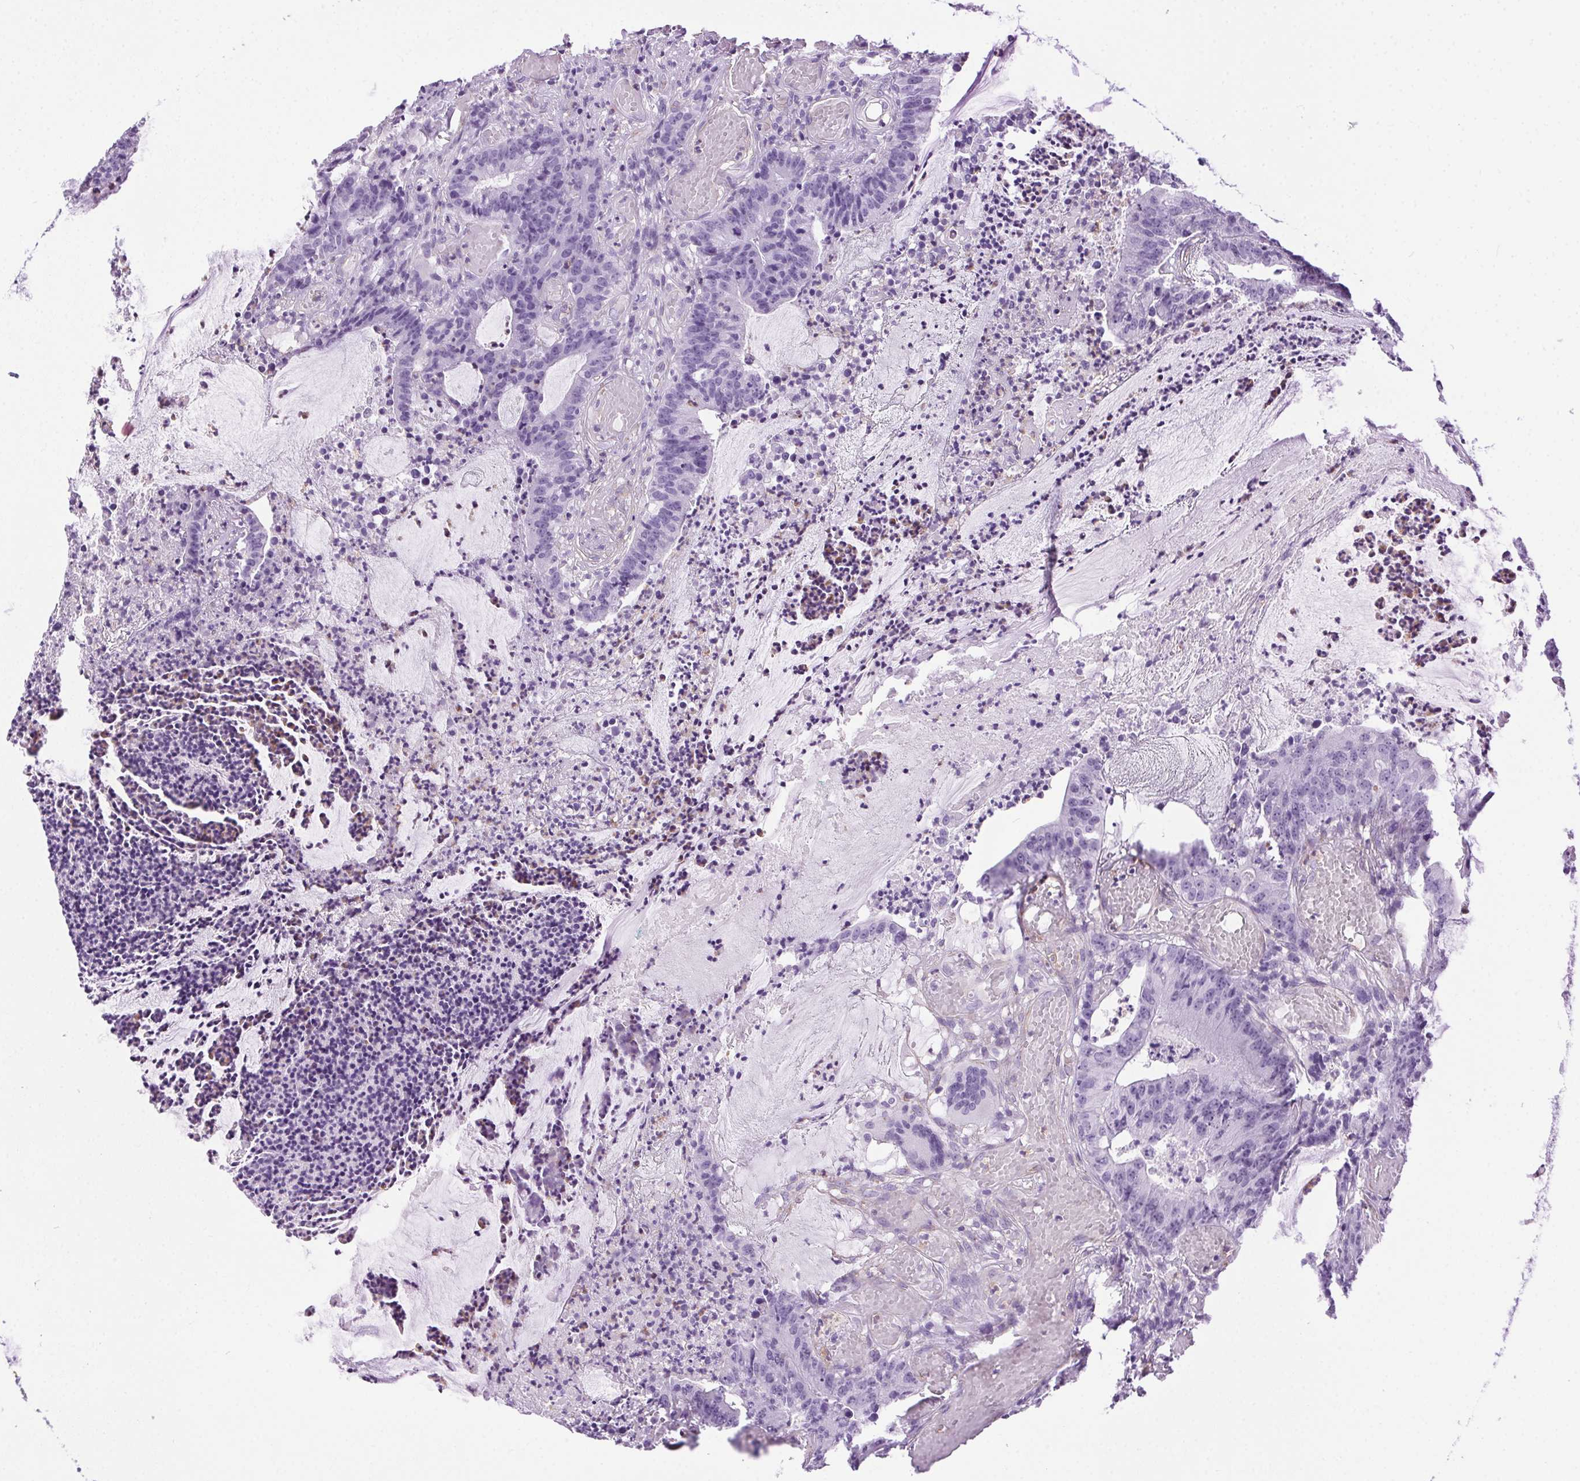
{"staining": {"intensity": "negative", "quantity": "none", "location": "none"}, "tissue": "colorectal cancer", "cell_type": "Tumor cells", "image_type": "cancer", "snomed": [{"axis": "morphology", "description": "Adenocarcinoma, NOS"}, {"axis": "topography", "description": "Colon"}], "caption": "Image shows no protein expression in tumor cells of colorectal cancer (adenocarcinoma) tissue.", "gene": "SHCBP1L", "patient": {"sex": "female", "age": 78}}